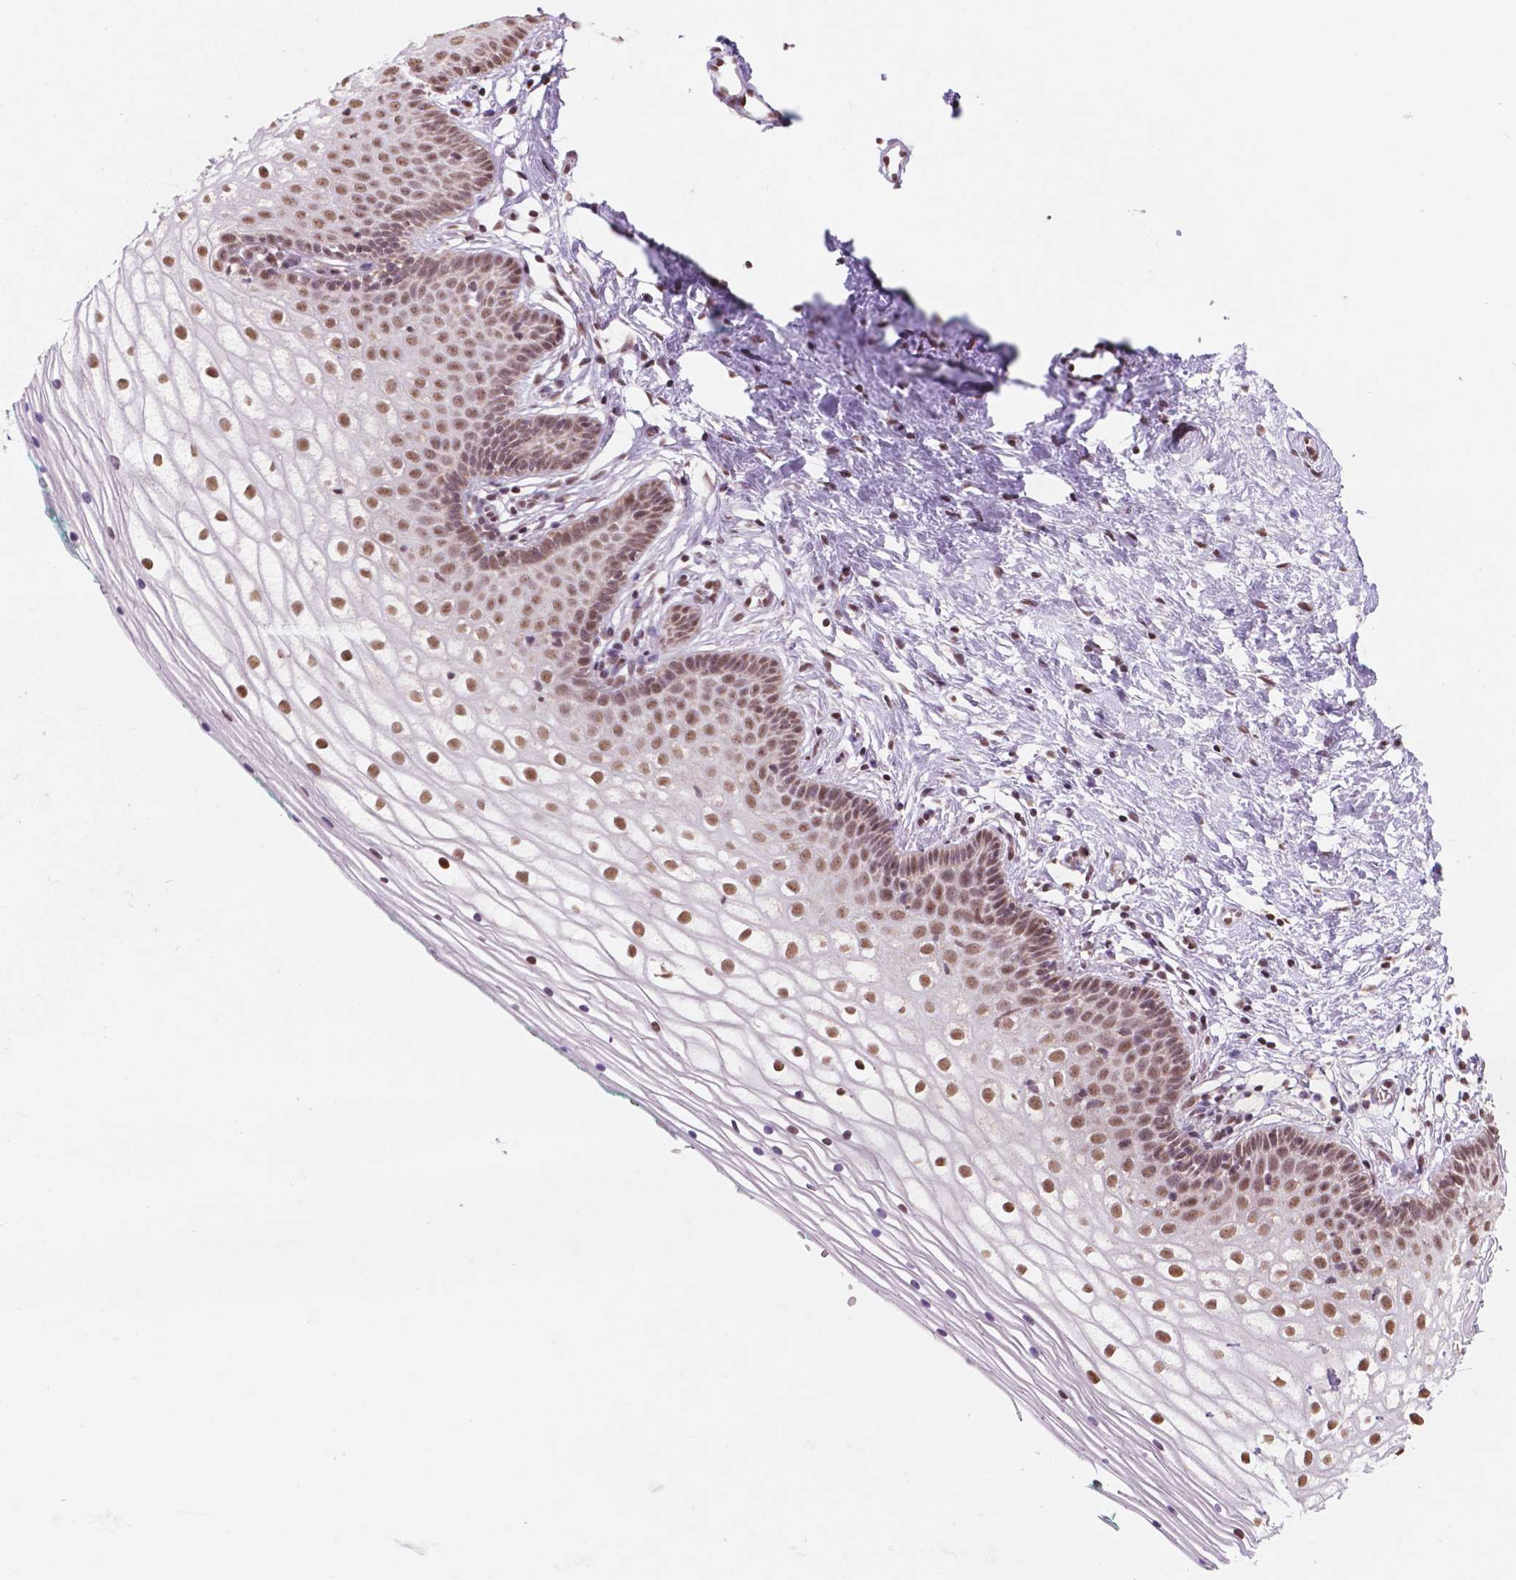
{"staining": {"intensity": "moderate", "quantity": ">75%", "location": "nuclear"}, "tissue": "vagina", "cell_type": "Squamous epithelial cells", "image_type": "normal", "snomed": [{"axis": "morphology", "description": "Normal tissue, NOS"}, {"axis": "topography", "description": "Vagina"}], "caption": "Brown immunohistochemical staining in normal human vagina displays moderate nuclear positivity in about >75% of squamous epithelial cells. (Stains: DAB in brown, nuclei in blue, Microscopy: brightfield microscopy at high magnification).", "gene": "NDUFA10", "patient": {"sex": "female", "age": 36}}